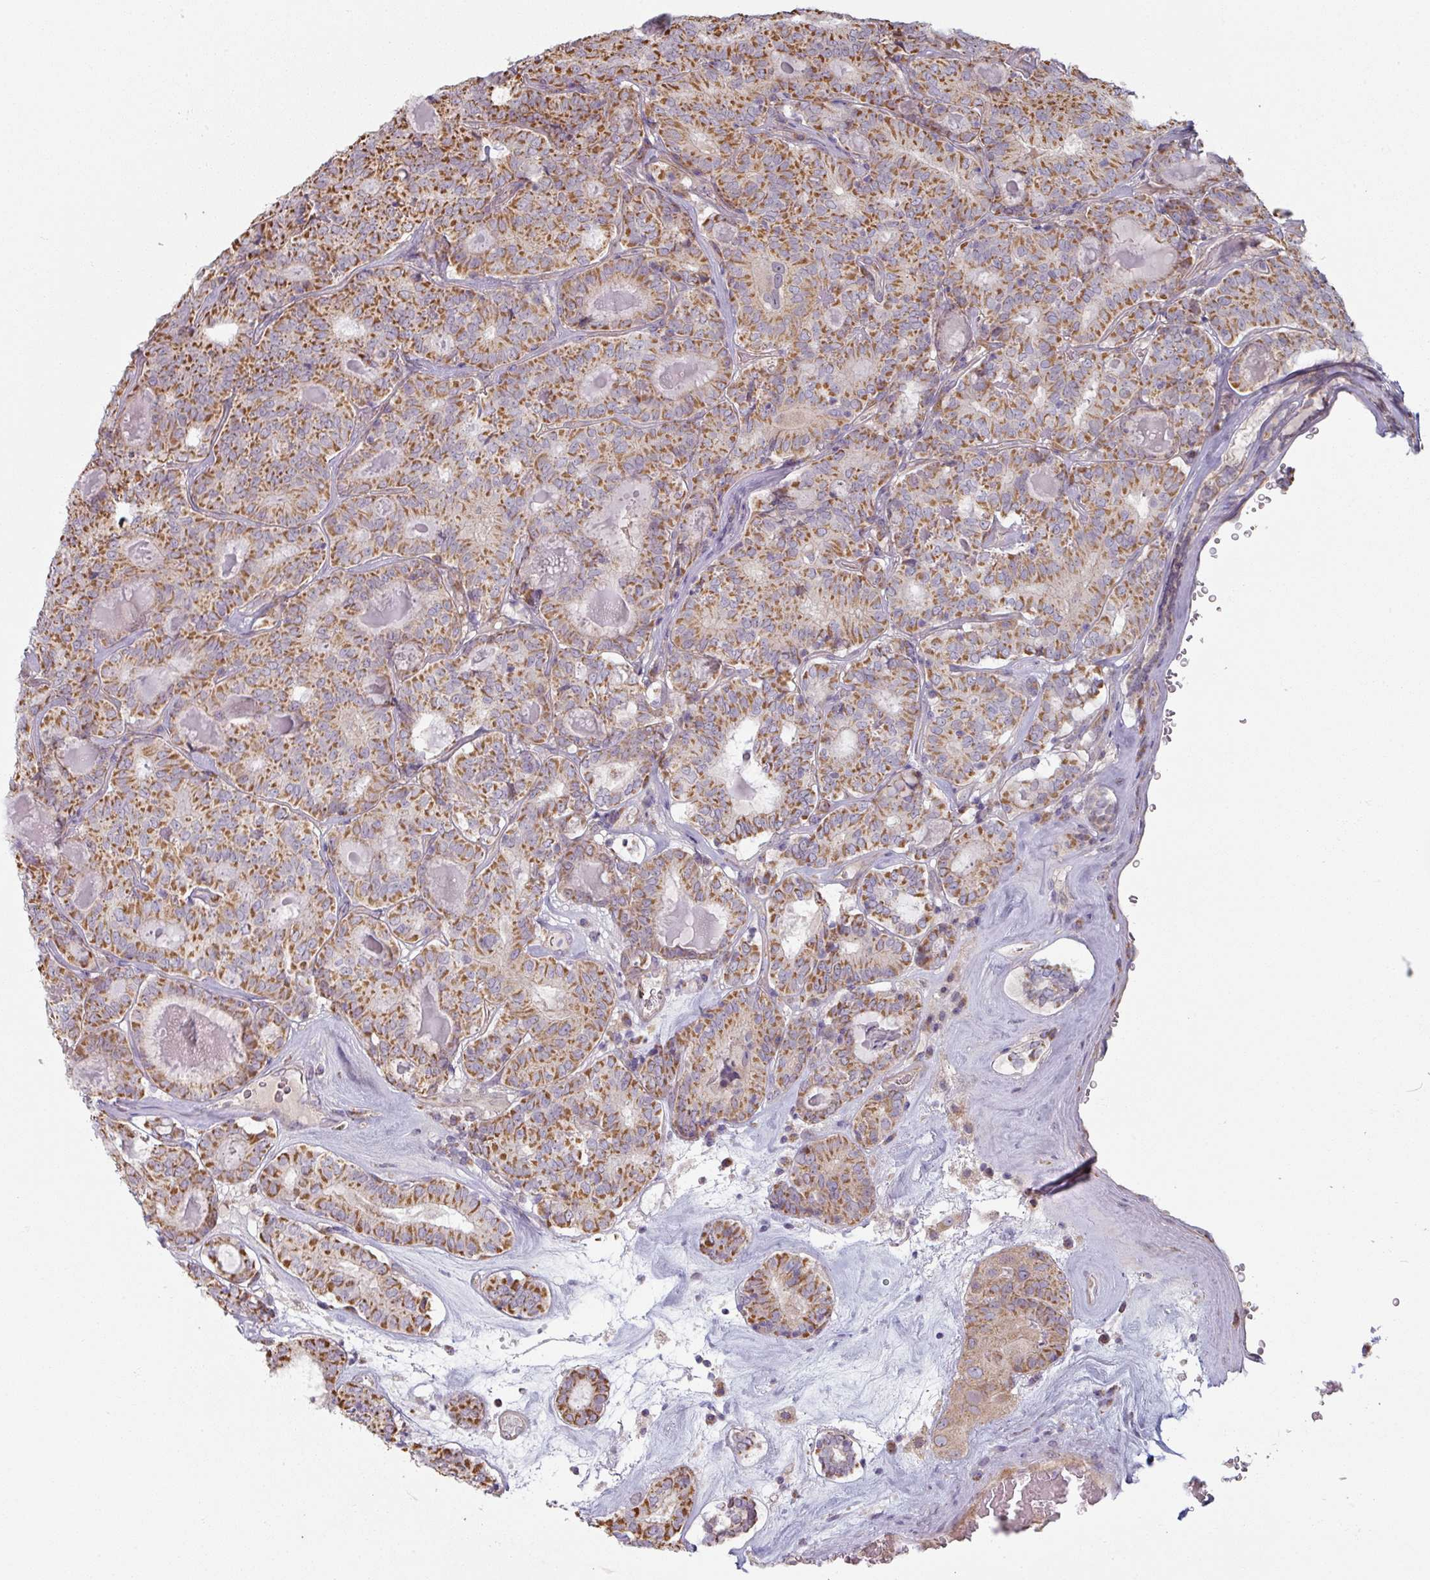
{"staining": {"intensity": "moderate", "quantity": ">75%", "location": "cytoplasmic/membranous"}, "tissue": "thyroid cancer", "cell_type": "Tumor cells", "image_type": "cancer", "snomed": [{"axis": "morphology", "description": "Papillary adenocarcinoma, NOS"}, {"axis": "topography", "description": "Thyroid gland"}], "caption": "This is a histology image of IHC staining of thyroid cancer, which shows moderate staining in the cytoplasmic/membranous of tumor cells.", "gene": "PLEKHJ1", "patient": {"sex": "female", "age": 72}}